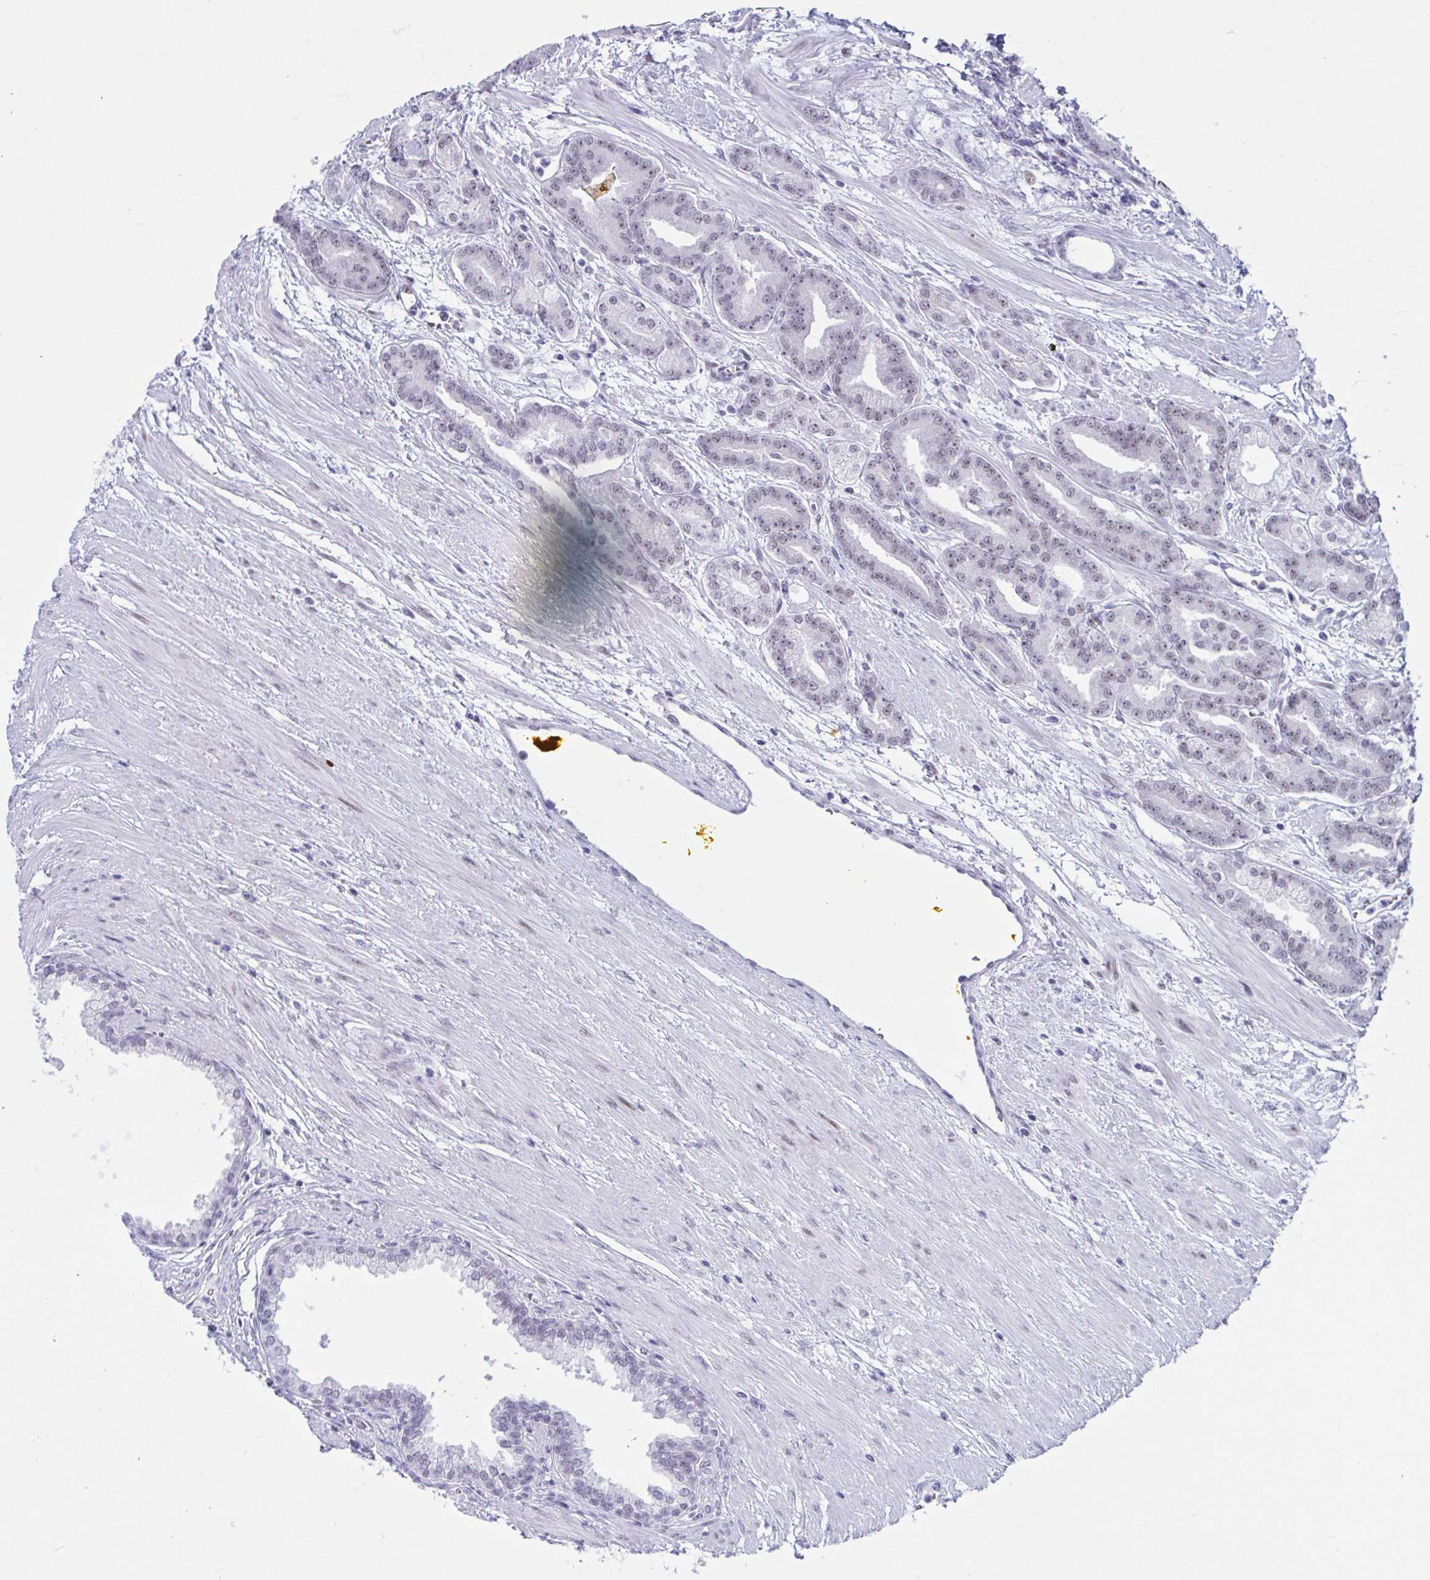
{"staining": {"intensity": "weak", "quantity": "25%-75%", "location": "nuclear"}, "tissue": "prostate cancer", "cell_type": "Tumor cells", "image_type": "cancer", "snomed": [{"axis": "morphology", "description": "Adenocarcinoma, High grade"}, {"axis": "topography", "description": "Prostate"}], "caption": "IHC (DAB) staining of human prostate adenocarcinoma (high-grade) exhibits weak nuclear protein expression in about 25%-75% of tumor cells. Immunohistochemistry stains the protein in brown and the nuclei are stained blue.", "gene": "IKZF2", "patient": {"sex": "male", "age": 60}}